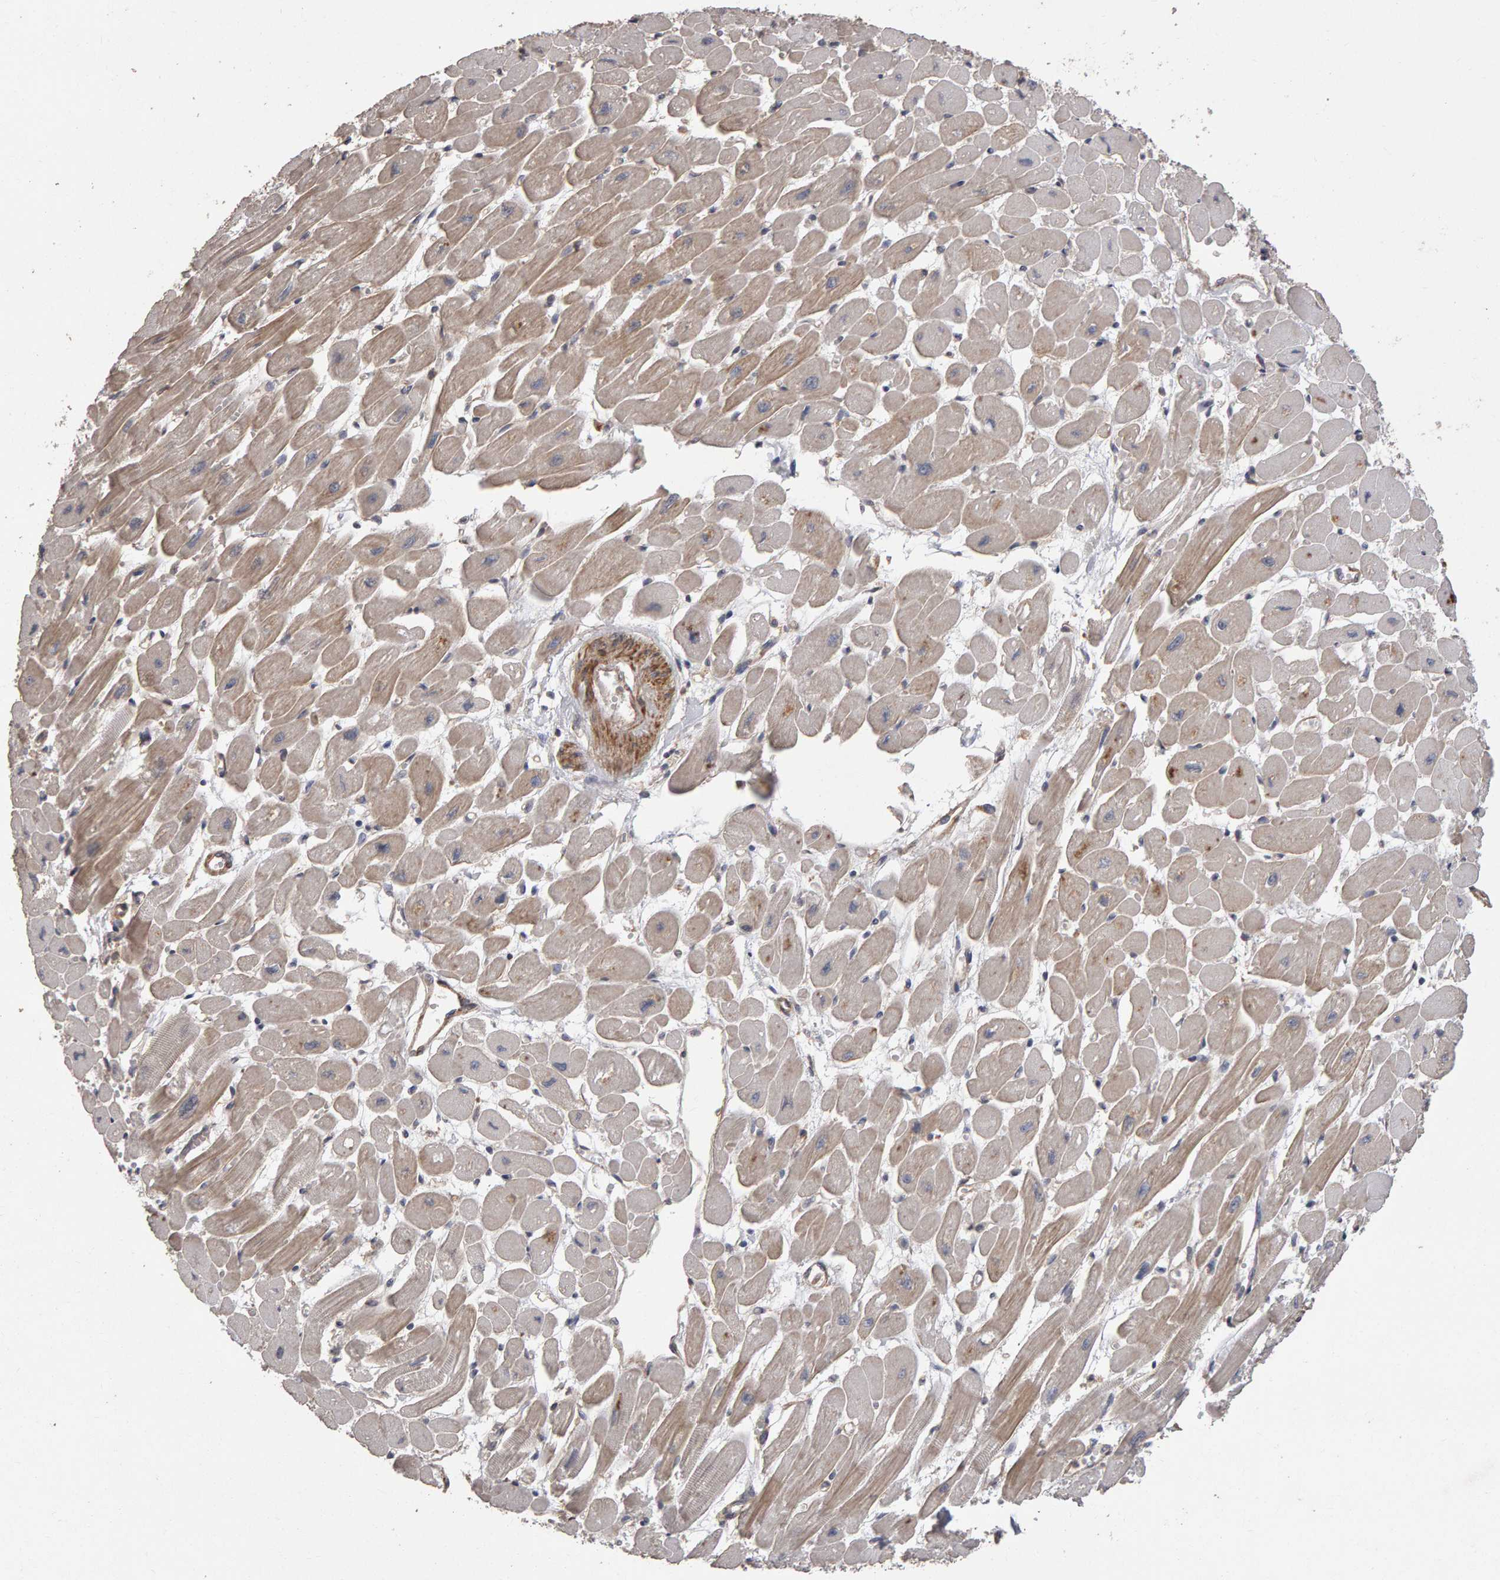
{"staining": {"intensity": "weak", "quantity": "25%-75%", "location": "cytoplasmic/membranous"}, "tissue": "heart muscle", "cell_type": "Cardiomyocytes", "image_type": "normal", "snomed": [{"axis": "morphology", "description": "Normal tissue, NOS"}, {"axis": "topography", "description": "Heart"}], "caption": "This micrograph shows unremarkable heart muscle stained with immunohistochemistry to label a protein in brown. The cytoplasmic/membranous of cardiomyocytes show weak positivity for the protein. Nuclei are counter-stained blue.", "gene": "SCRIB", "patient": {"sex": "female", "age": 54}}